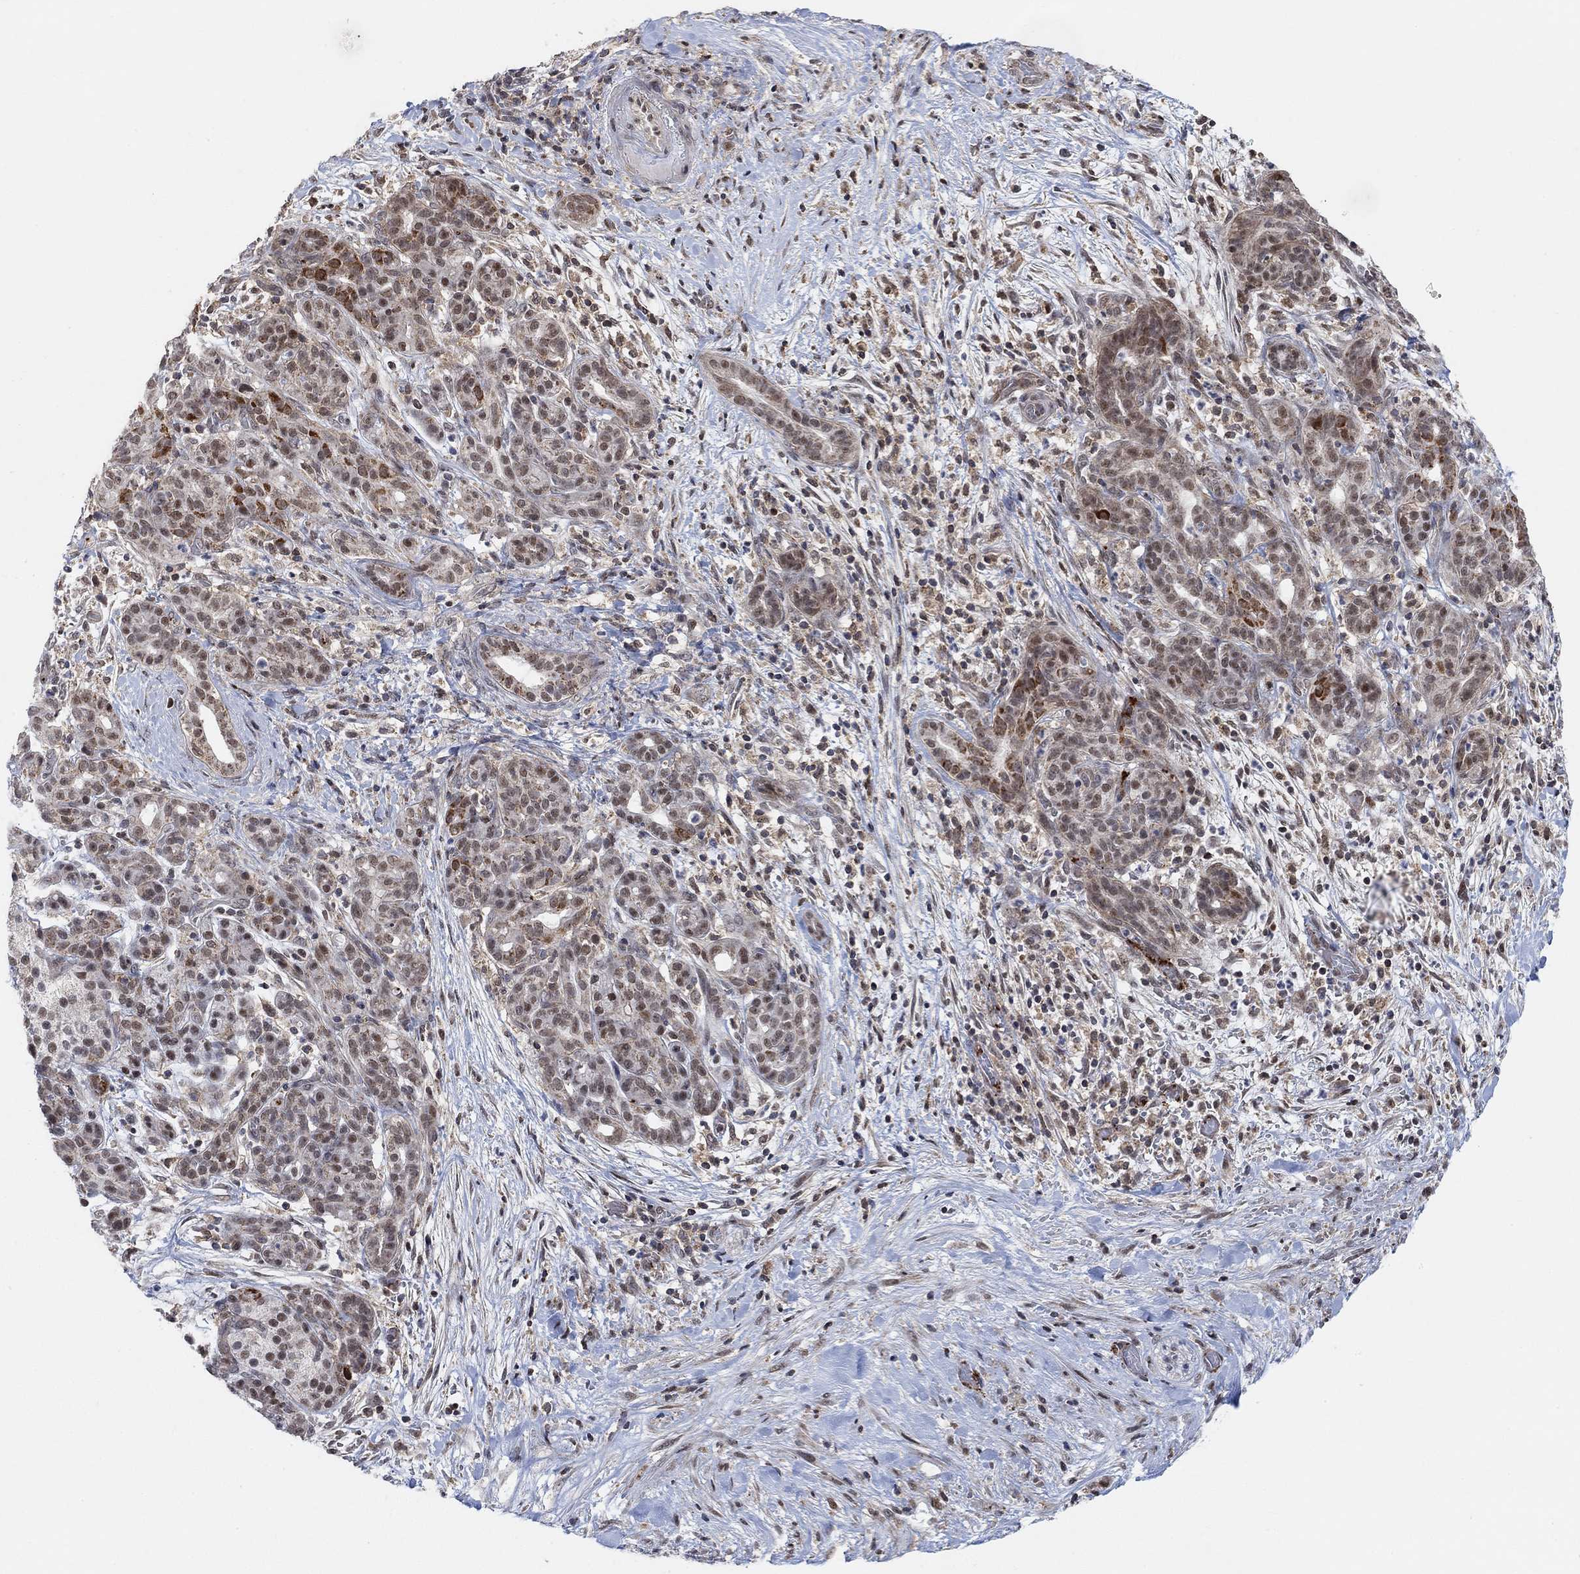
{"staining": {"intensity": "moderate", "quantity": "<25%", "location": "nuclear"}, "tissue": "pancreatic cancer", "cell_type": "Tumor cells", "image_type": "cancer", "snomed": [{"axis": "morphology", "description": "Adenocarcinoma, NOS"}, {"axis": "topography", "description": "Pancreas"}], "caption": "IHC (DAB (3,3'-diaminobenzidine)) staining of adenocarcinoma (pancreatic) demonstrates moderate nuclear protein expression in about <25% of tumor cells. Immunohistochemistry stains the protein in brown and the nuclei are stained blue.", "gene": "PWWP2B", "patient": {"sex": "male", "age": 44}}